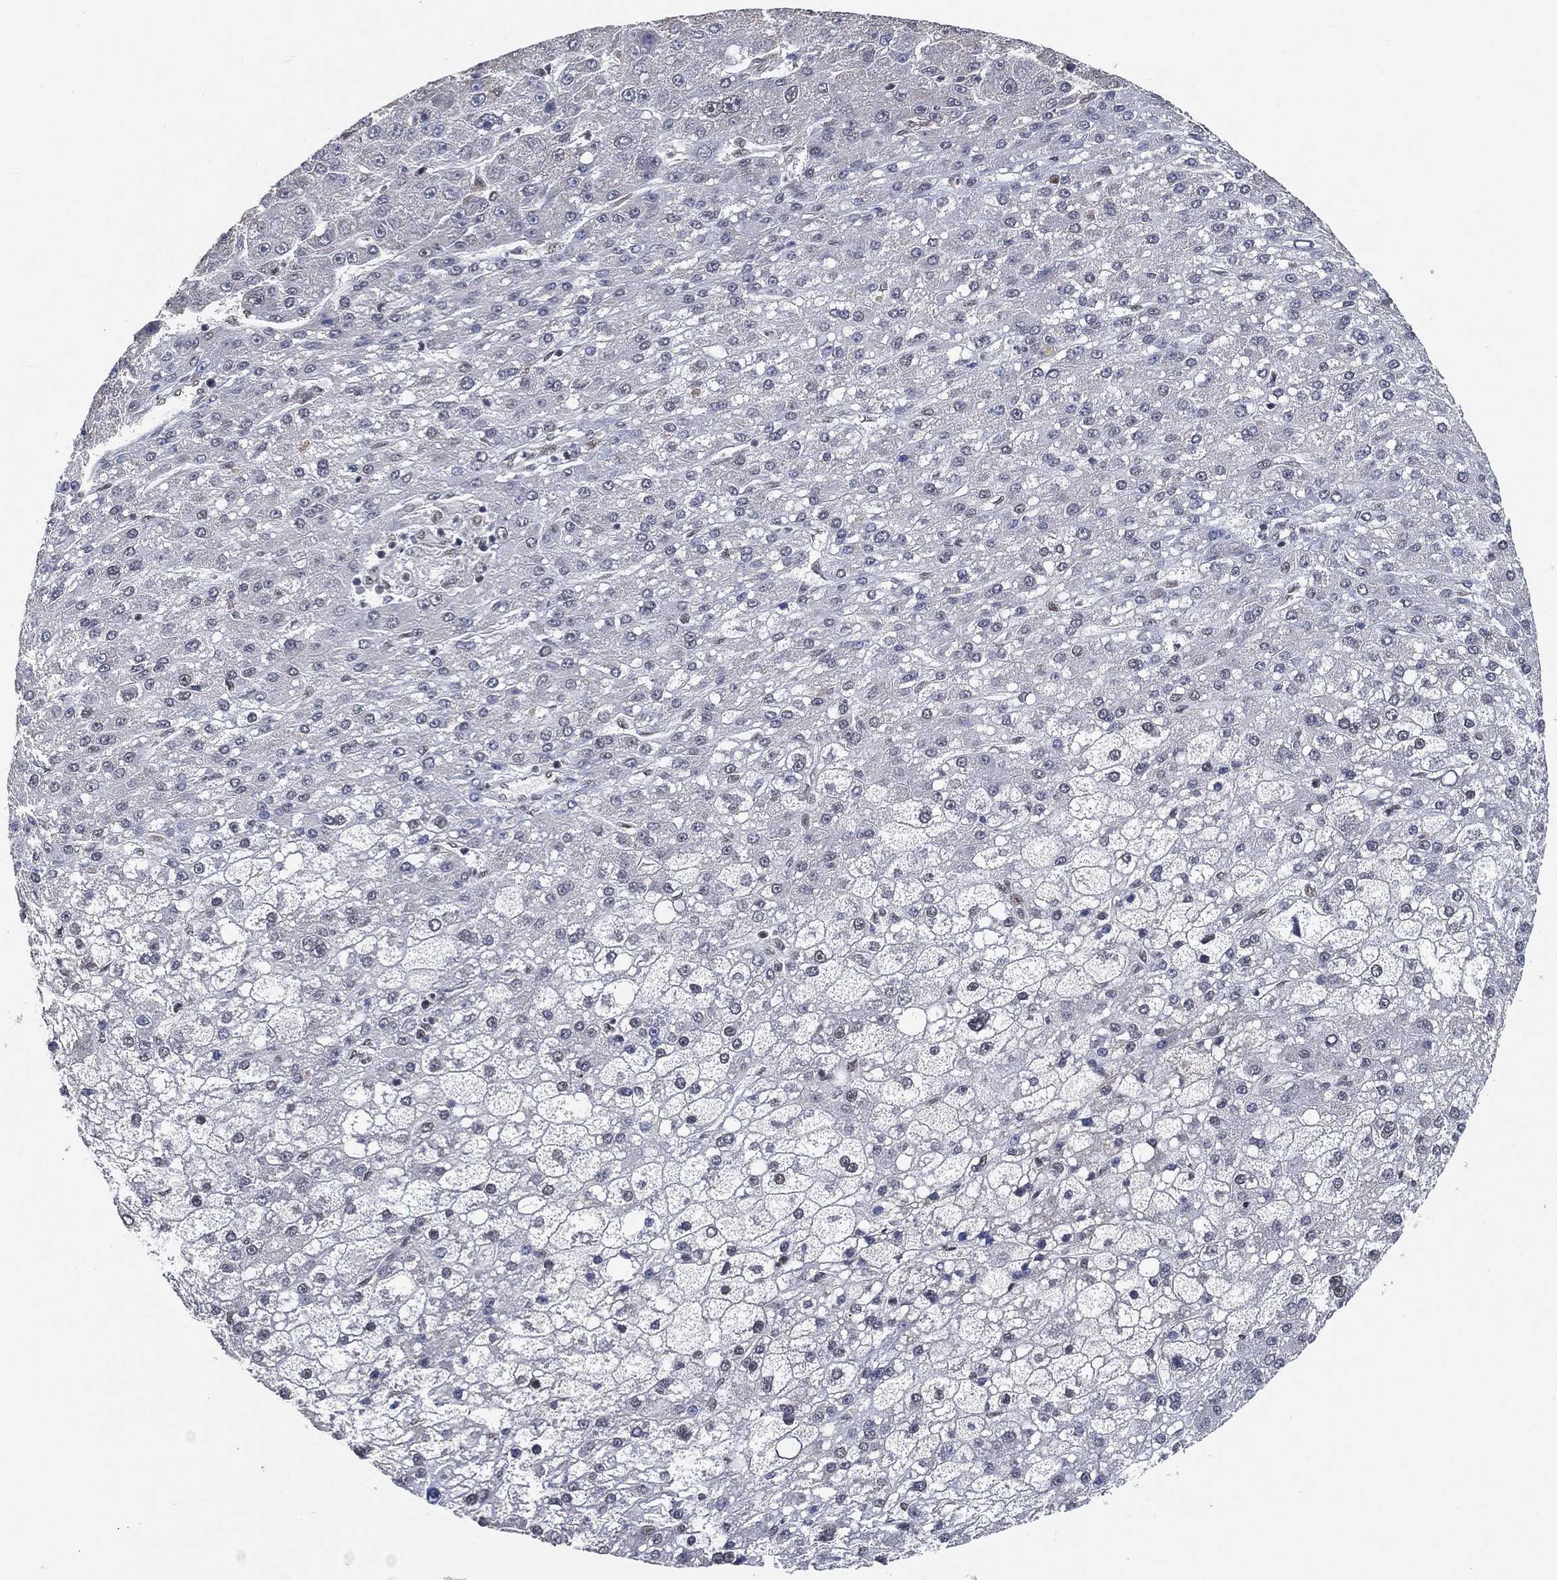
{"staining": {"intensity": "negative", "quantity": "none", "location": "none"}, "tissue": "liver cancer", "cell_type": "Tumor cells", "image_type": "cancer", "snomed": [{"axis": "morphology", "description": "Carcinoma, Hepatocellular, NOS"}, {"axis": "topography", "description": "Liver"}], "caption": "Human liver cancer (hepatocellular carcinoma) stained for a protein using IHC shows no staining in tumor cells.", "gene": "YLPM1", "patient": {"sex": "male", "age": 67}}